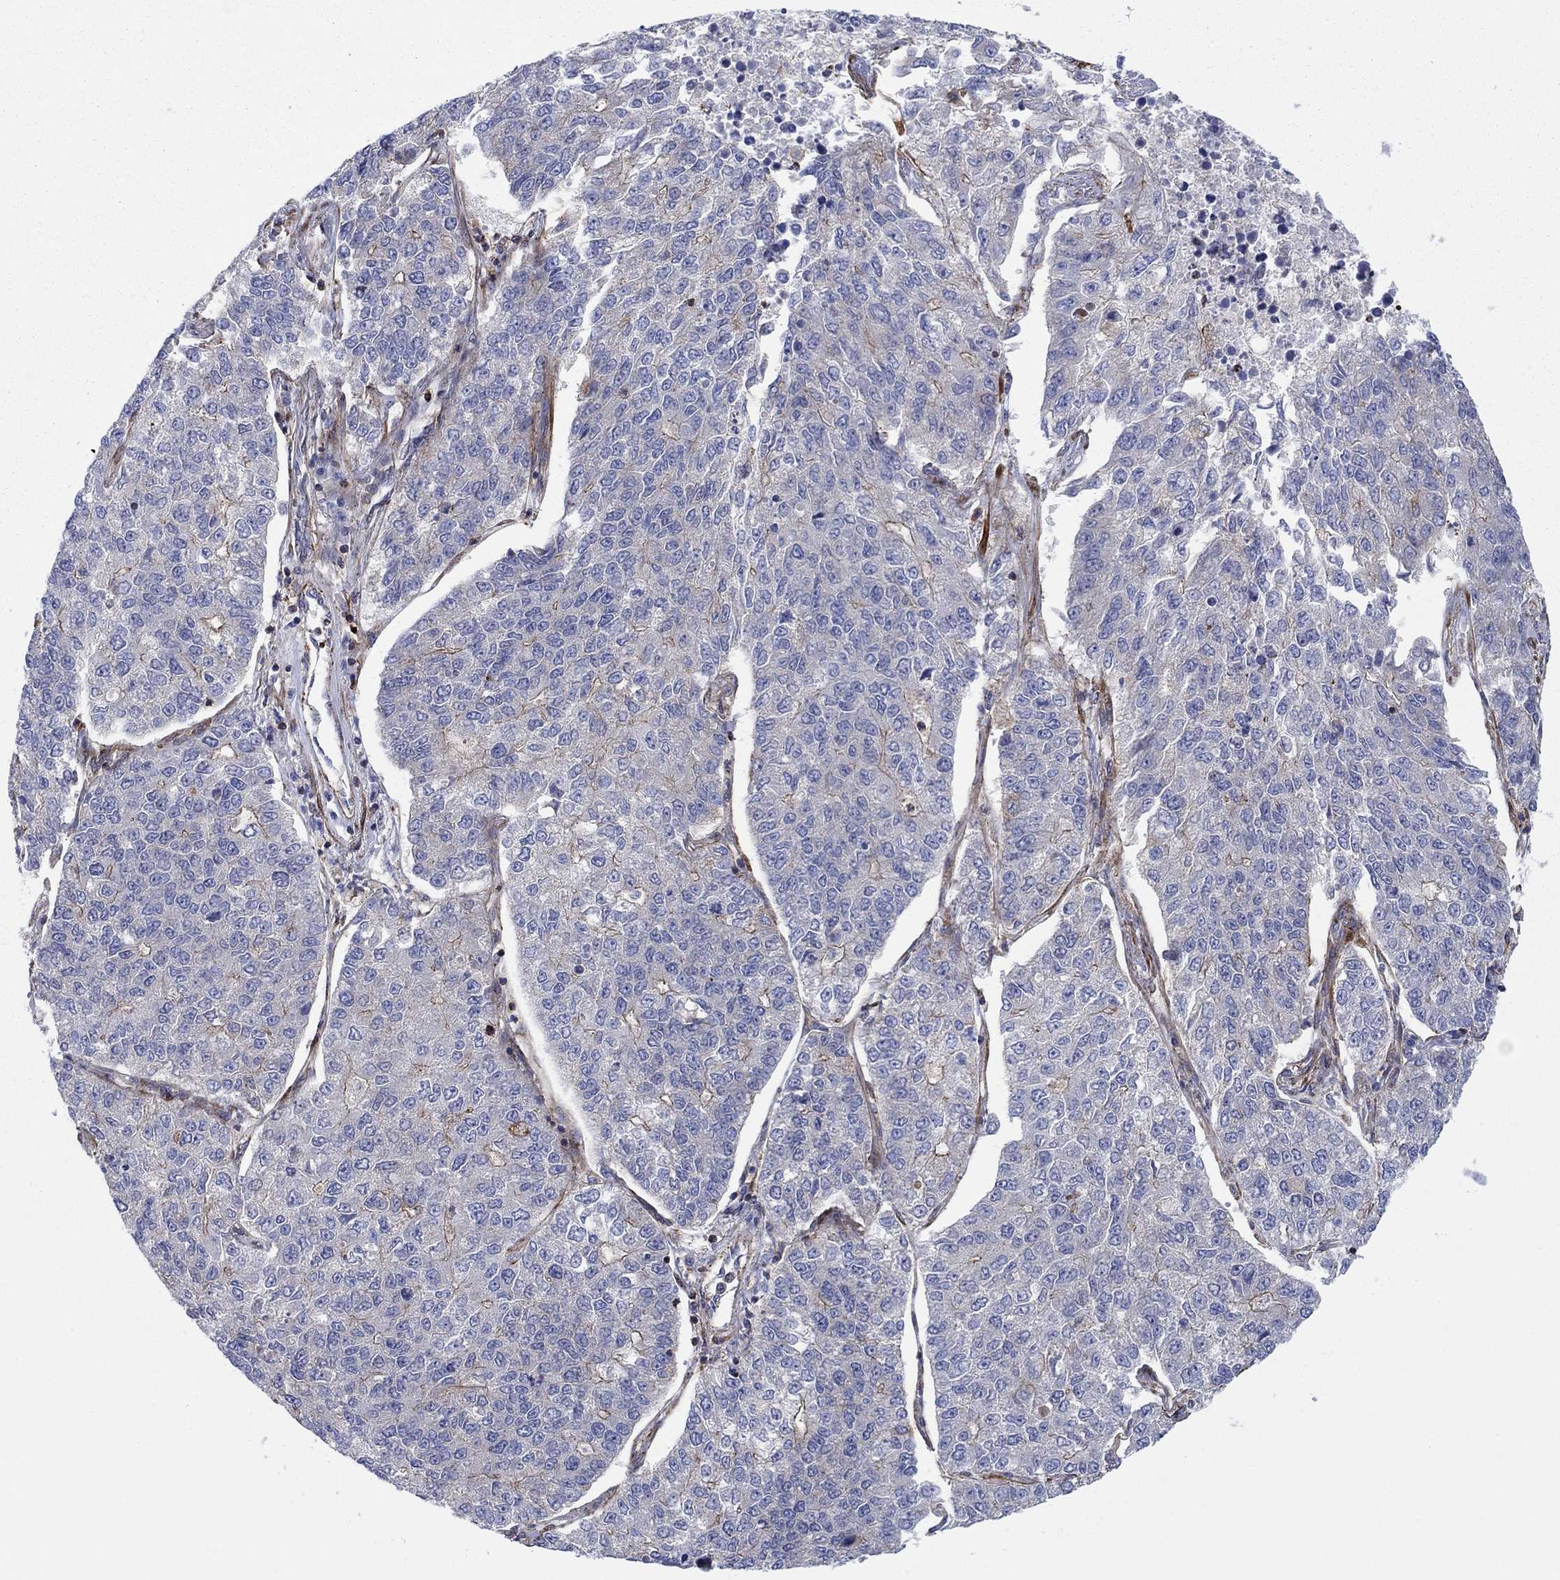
{"staining": {"intensity": "moderate", "quantity": "<25%", "location": "cytoplasmic/membranous"}, "tissue": "lung cancer", "cell_type": "Tumor cells", "image_type": "cancer", "snomed": [{"axis": "morphology", "description": "Adenocarcinoma, NOS"}, {"axis": "topography", "description": "Lung"}], "caption": "Moderate cytoplasmic/membranous positivity is identified in approximately <25% of tumor cells in adenocarcinoma (lung). Using DAB (3,3'-diaminobenzidine) (brown) and hematoxylin (blue) stains, captured at high magnification using brightfield microscopy.", "gene": "PAG1", "patient": {"sex": "male", "age": 49}}